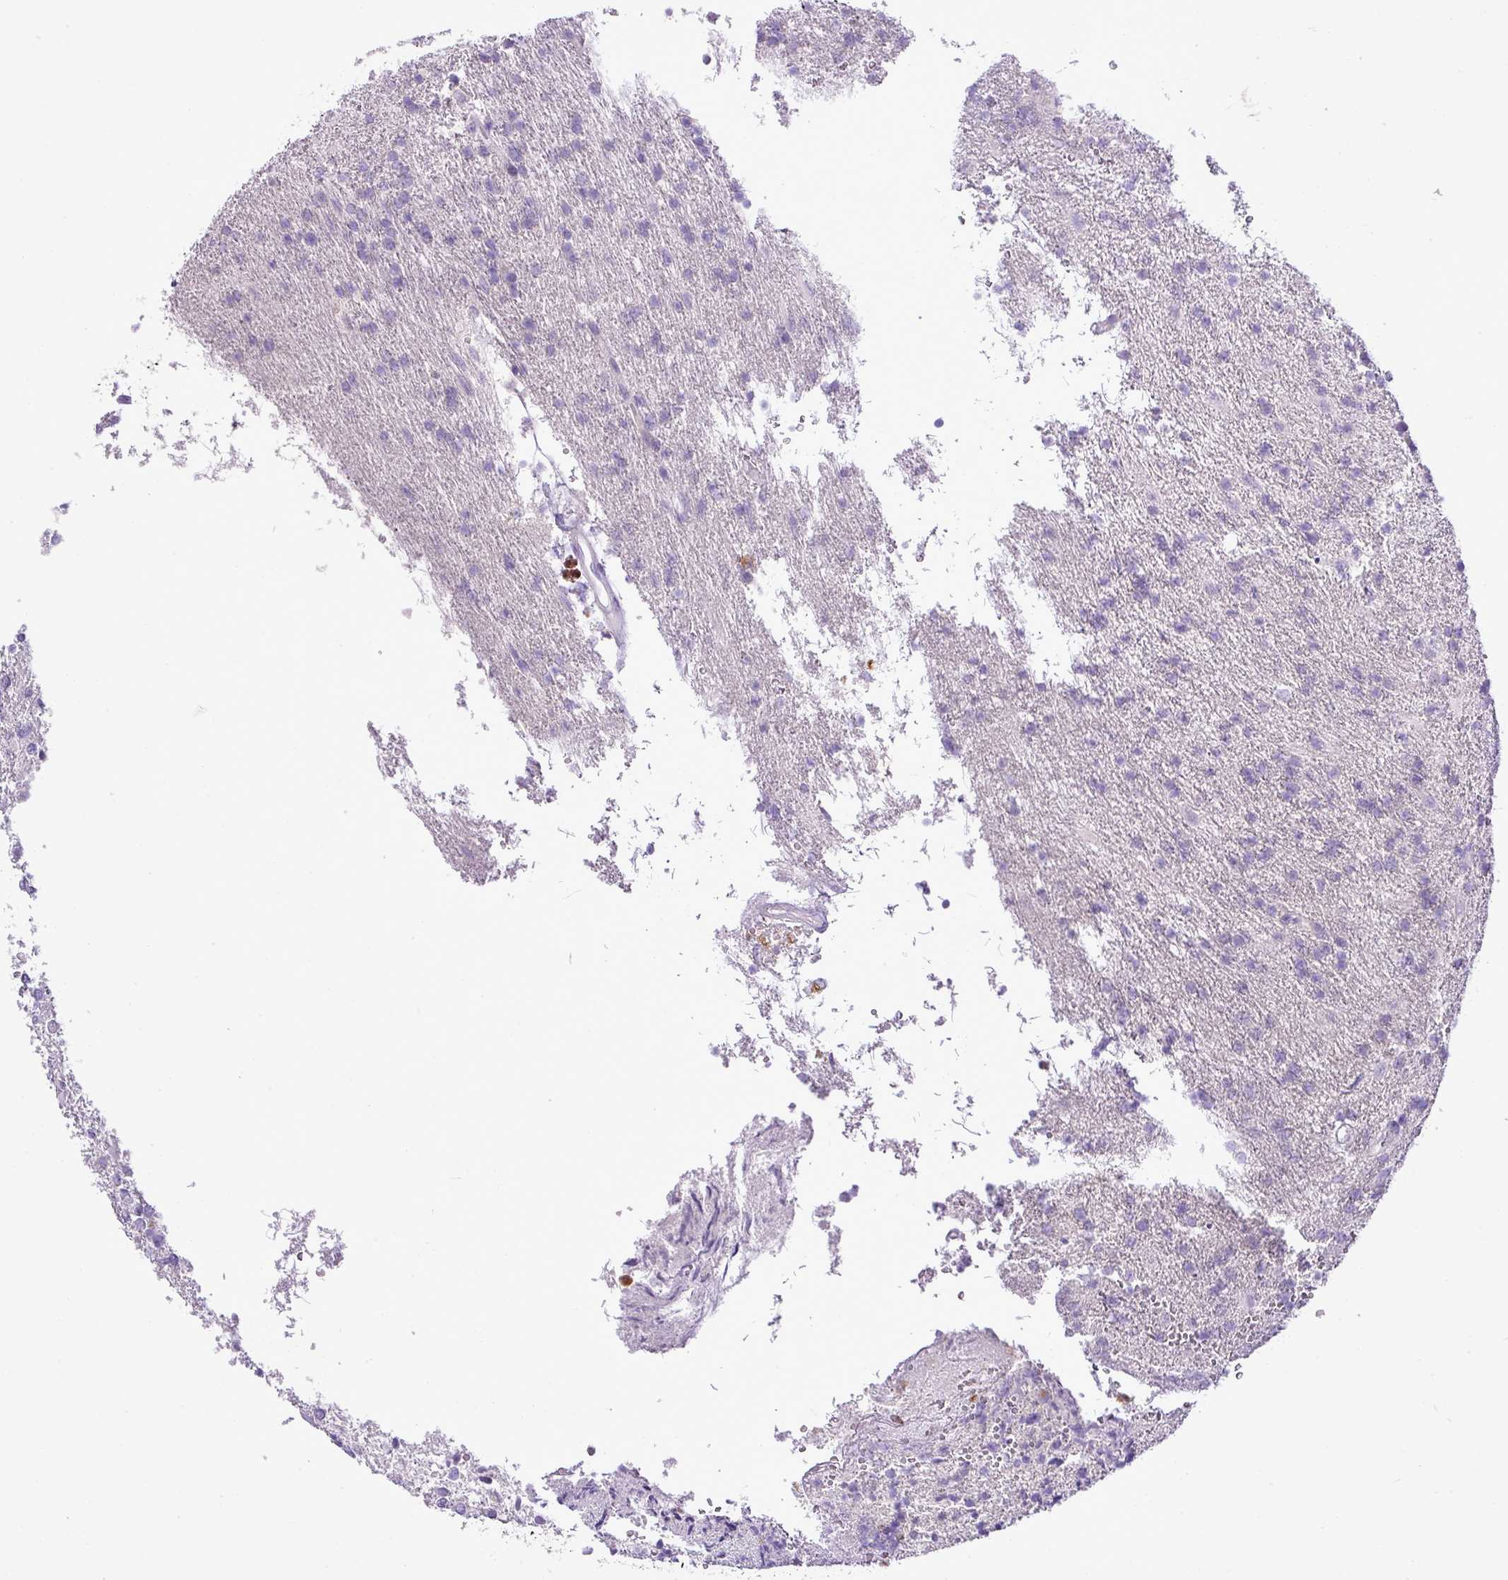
{"staining": {"intensity": "negative", "quantity": "none", "location": "none"}, "tissue": "glioma", "cell_type": "Tumor cells", "image_type": "cancer", "snomed": [{"axis": "morphology", "description": "Glioma, malignant, High grade"}, {"axis": "topography", "description": "Brain"}], "caption": "Micrograph shows no protein staining in tumor cells of glioma tissue.", "gene": "ZSCAN5A", "patient": {"sex": "male", "age": 56}}